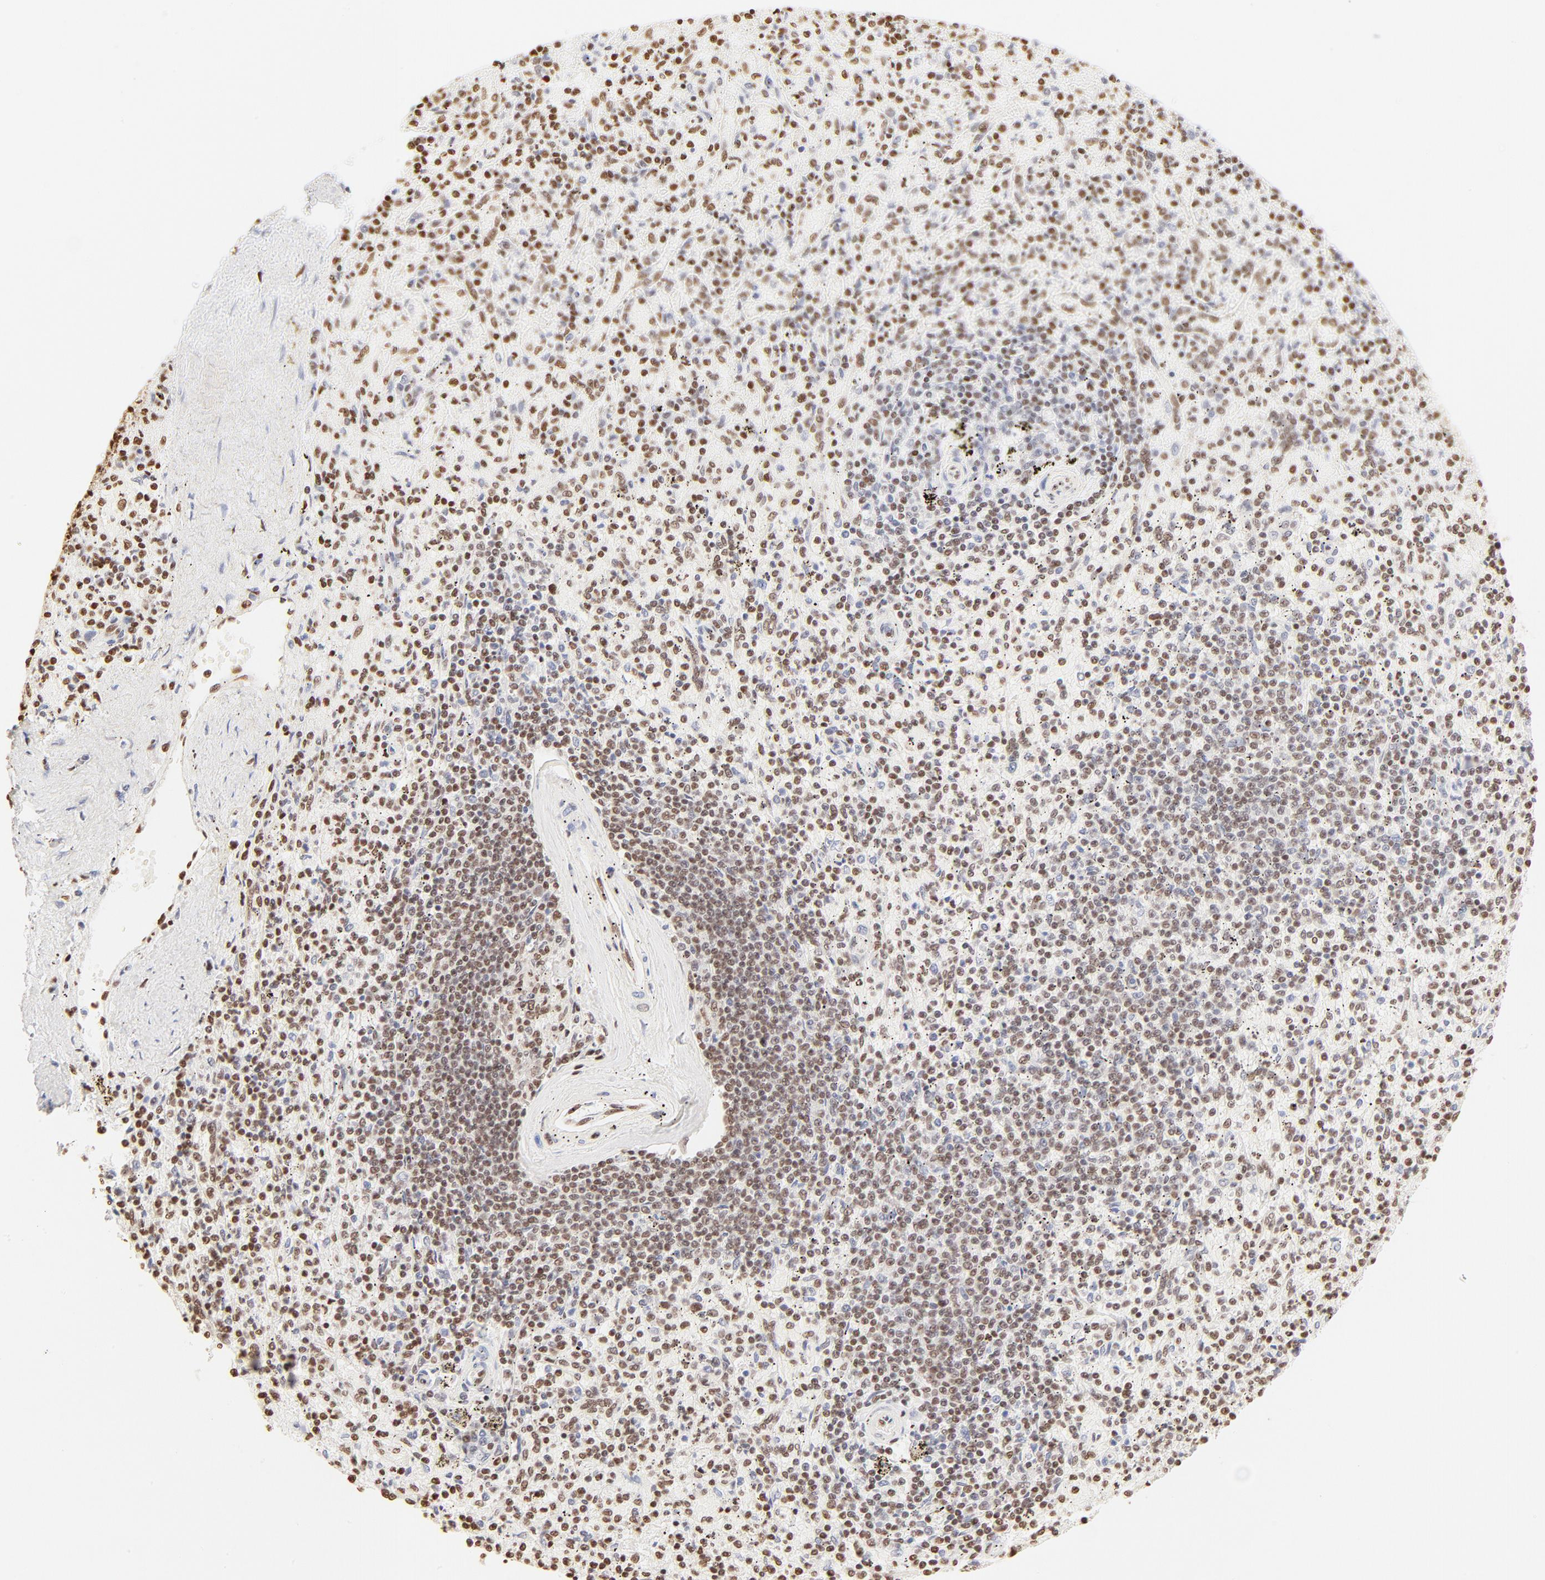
{"staining": {"intensity": "moderate", "quantity": ">75%", "location": "nuclear"}, "tissue": "spleen", "cell_type": "Cells in red pulp", "image_type": "normal", "snomed": [{"axis": "morphology", "description": "Normal tissue, NOS"}, {"axis": "topography", "description": "Spleen"}], "caption": "Cells in red pulp demonstrate moderate nuclear positivity in about >75% of cells in normal spleen. Using DAB (brown) and hematoxylin (blue) stains, captured at high magnification using brightfield microscopy.", "gene": "ZNF540", "patient": {"sex": "female", "age": 43}}